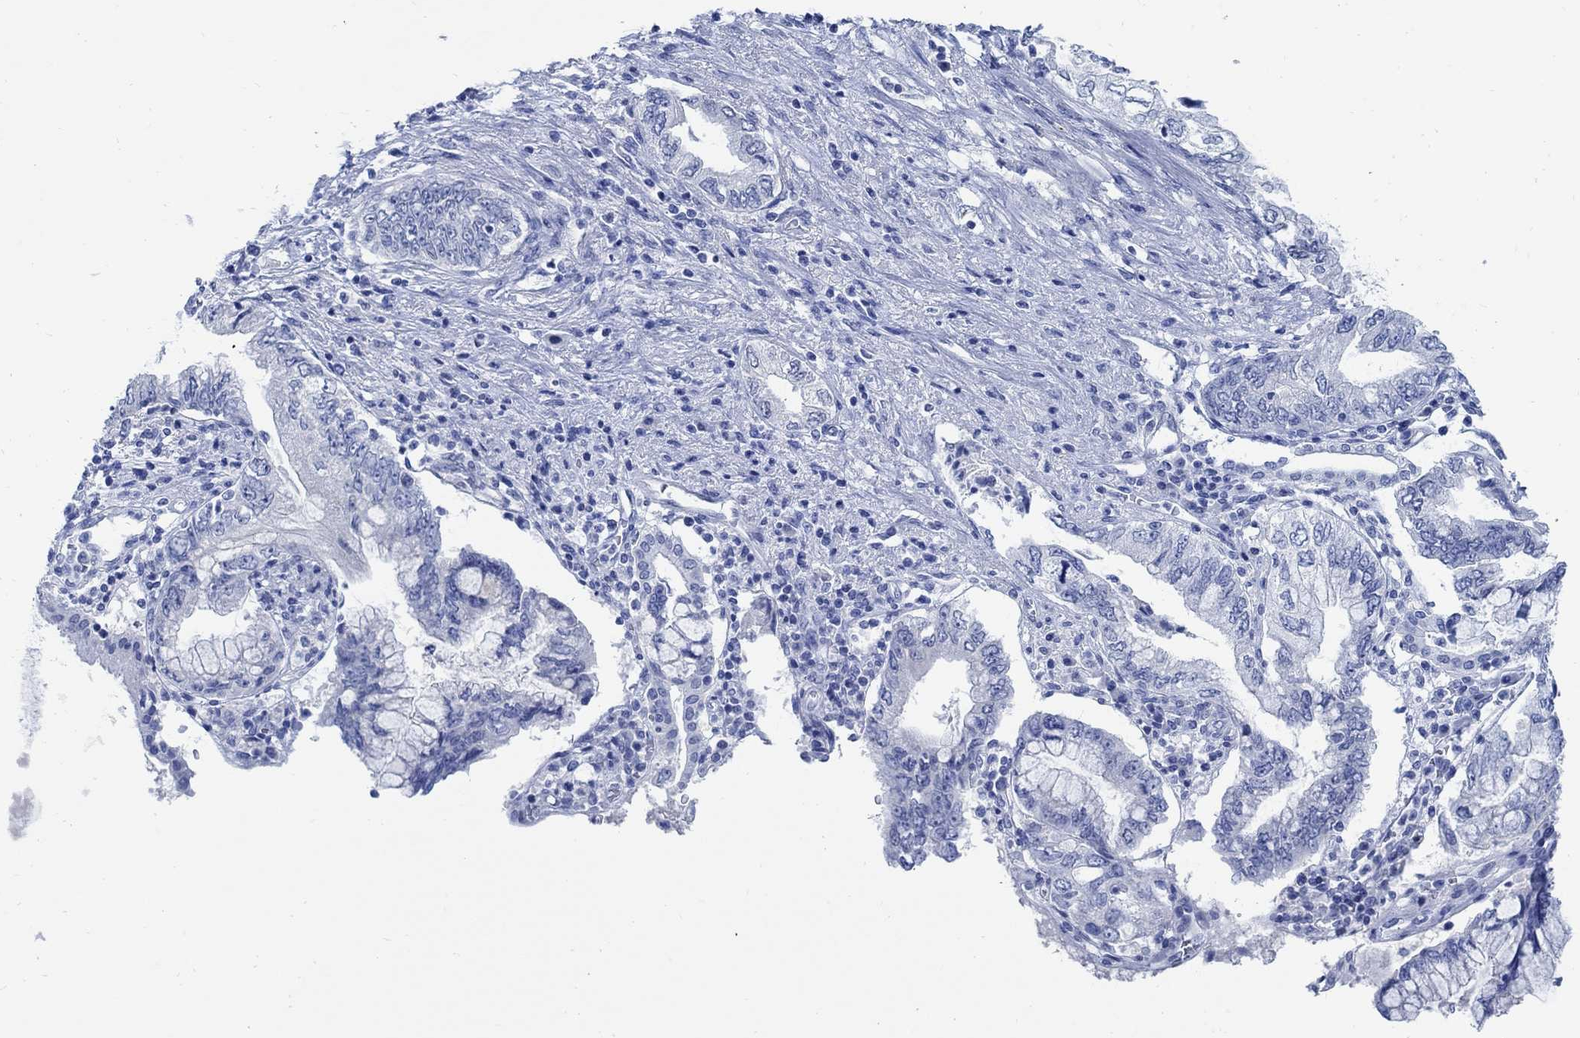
{"staining": {"intensity": "negative", "quantity": "none", "location": "none"}, "tissue": "pancreatic cancer", "cell_type": "Tumor cells", "image_type": "cancer", "snomed": [{"axis": "morphology", "description": "Adenocarcinoma, NOS"}, {"axis": "topography", "description": "Pancreas"}], "caption": "Immunohistochemistry micrograph of adenocarcinoma (pancreatic) stained for a protein (brown), which demonstrates no positivity in tumor cells.", "gene": "CAMK2N1", "patient": {"sex": "female", "age": 73}}